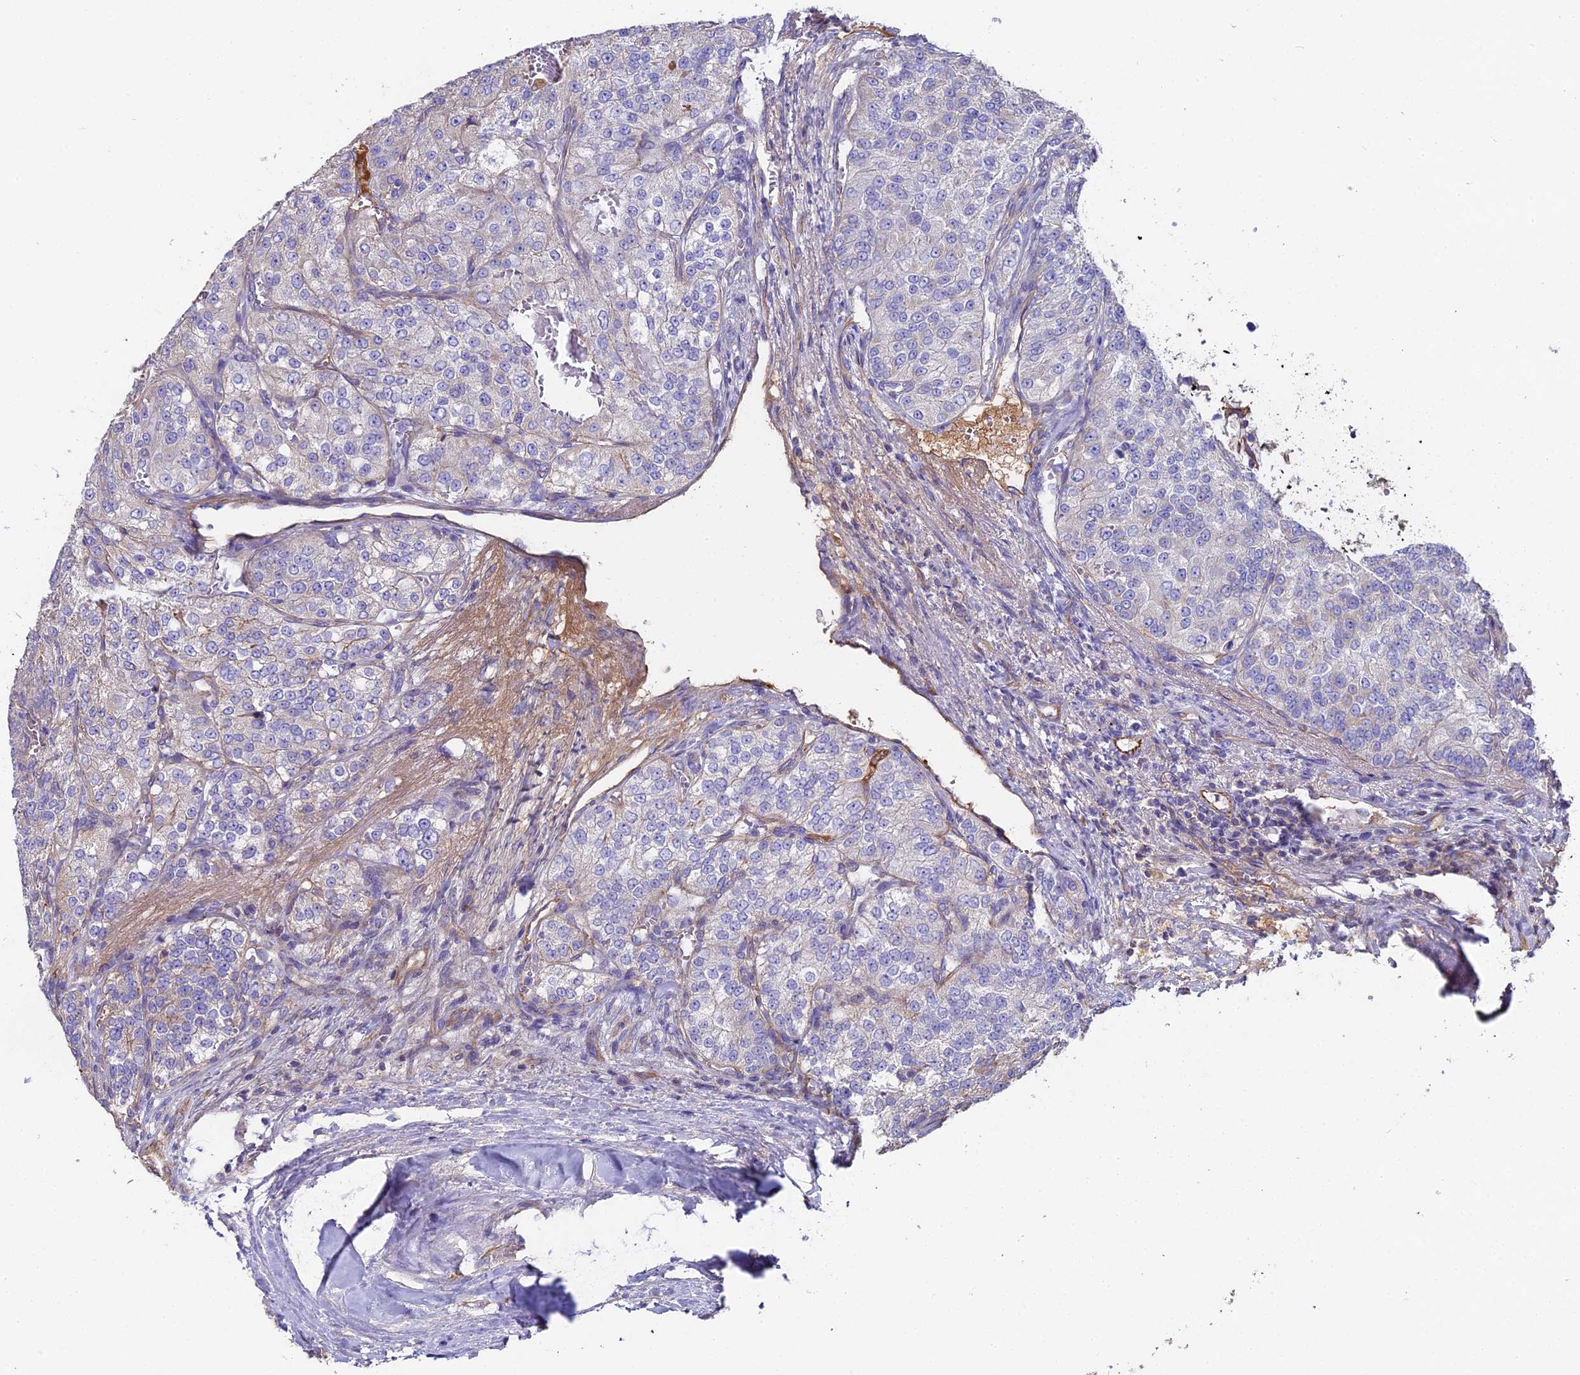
{"staining": {"intensity": "negative", "quantity": "none", "location": "none"}, "tissue": "renal cancer", "cell_type": "Tumor cells", "image_type": "cancer", "snomed": [{"axis": "morphology", "description": "Adenocarcinoma, NOS"}, {"axis": "topography", "description": "Kidney"}], "caption": "IHC photomicrograph of human renal adenocarcinoma stained for a protein (brown), which exhibits no expression in tumor cells. (DAB IHC, high magnification).", "gene": "BEX4", "patient": {"sex": "female", "age": 63}}